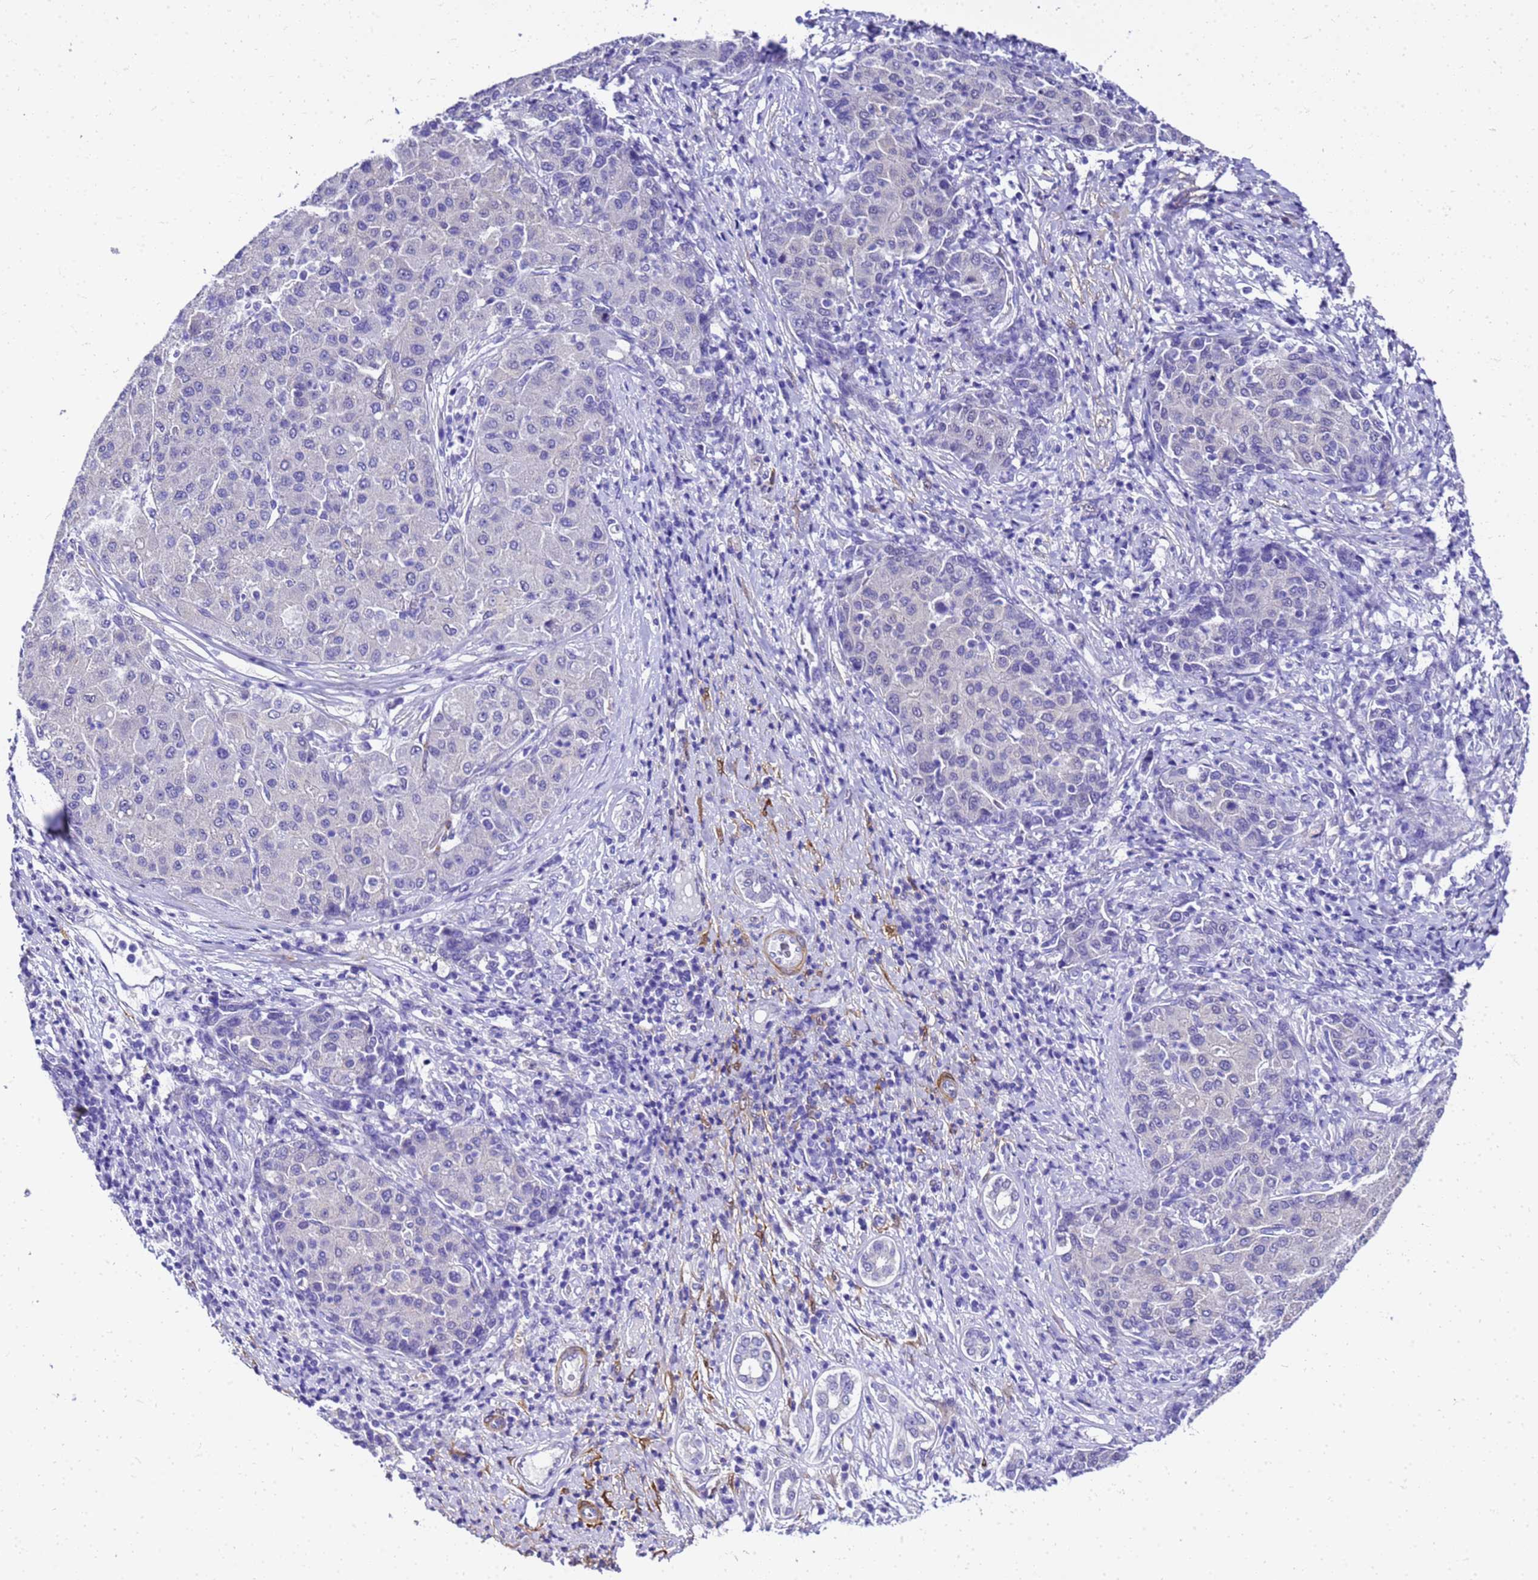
{"staining": {"intensity": "negative", "quantity": "none", "location": "none"}, "tissue": "liver cancer", "cell_type": "Tumor cells", "image_type": "cancer", "snomed": [{"axis": "morphology", "description": "Carcinoma, Hepatocellular, NOS"}, {"axis": "topography", "description": "Liver"}], "caption": "This is an IHC micrograph of liver cancer (hepatocellular carcinoma). There is no expression in tumor cells.", "gene": "HSPB6", "patient": {"sex": "male", "age": 65}}